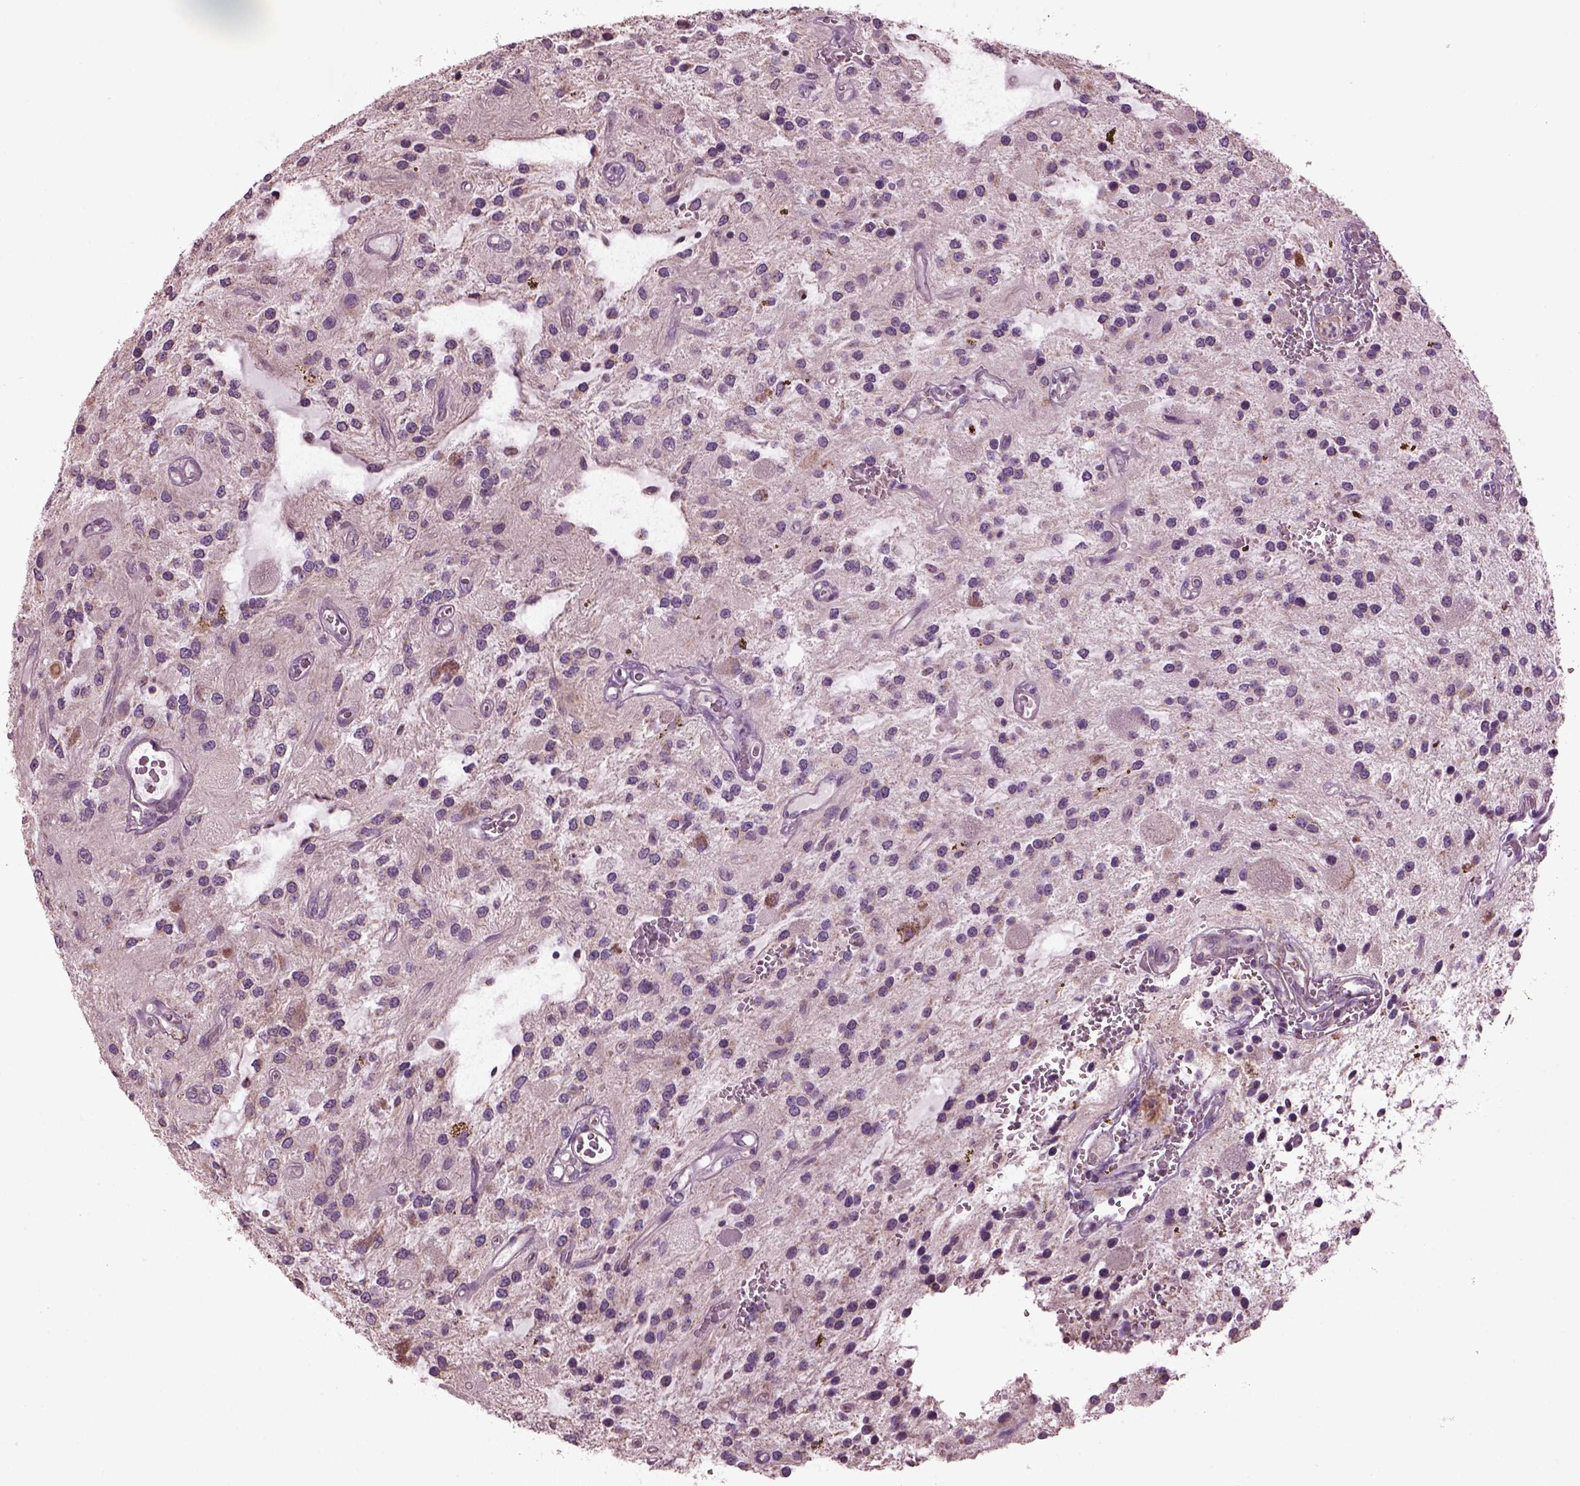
{"staining": {"intensity": "negative", "quantity": "none", "location": "none"}, "tissue": "glioma", "cell_type": "Tumor cells", "image_type": "cancer", "snomed": [{"axis": "morphology", "description": "Glioma, malignant, Low grade"}, {"axis": "topography", "description": "Cerebellum"}], "caption": "An immunohistochemistry micrograph of malignant glioma (low-grade) is shown. There is no staining in tumor cells of malignant glioma (low-grade).", "gene": "SPATA7", "patient": {"sex": "female", "age": 14}}